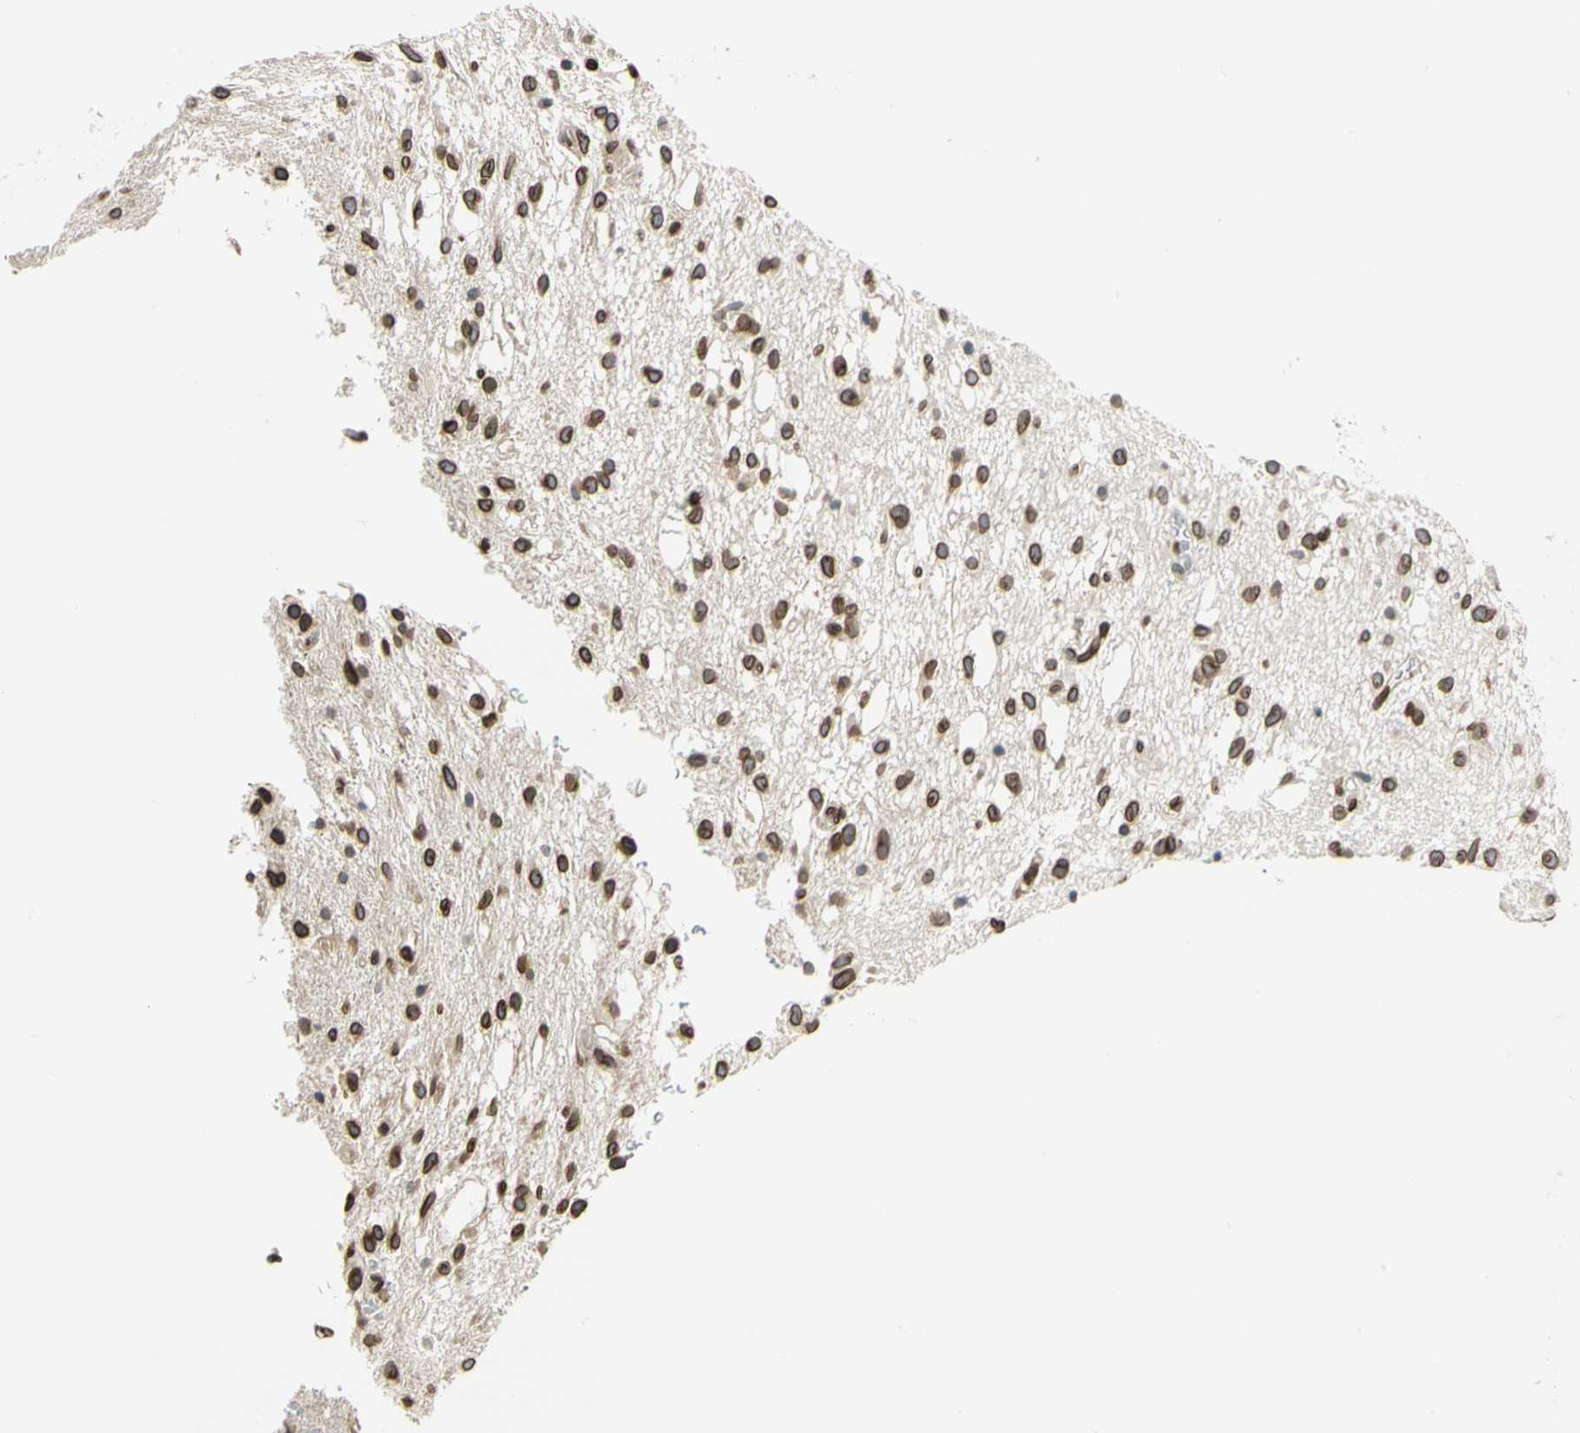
{"staining": {"intensity": "strong", "quantity": ">75%", "location": "cytoplasmic/membranous,nuclear"}, "tissue": "glioma", "cell_type": "Tumor cells", "image_type": "cancer", "snomed": [{"axis": "morphology", "description": "Glioma, malignant, Low grade"}, {"axis": "topography", "description": "Brain"}], "caption": "There is high levels of strong cytoplasmic/membranous and nuclear staining in tumor cells of glioma, as demonstrated by immunohistochemical staining (brown color).", "gene": "SUN1", "patient": {"sex": "male", "age": 77}}